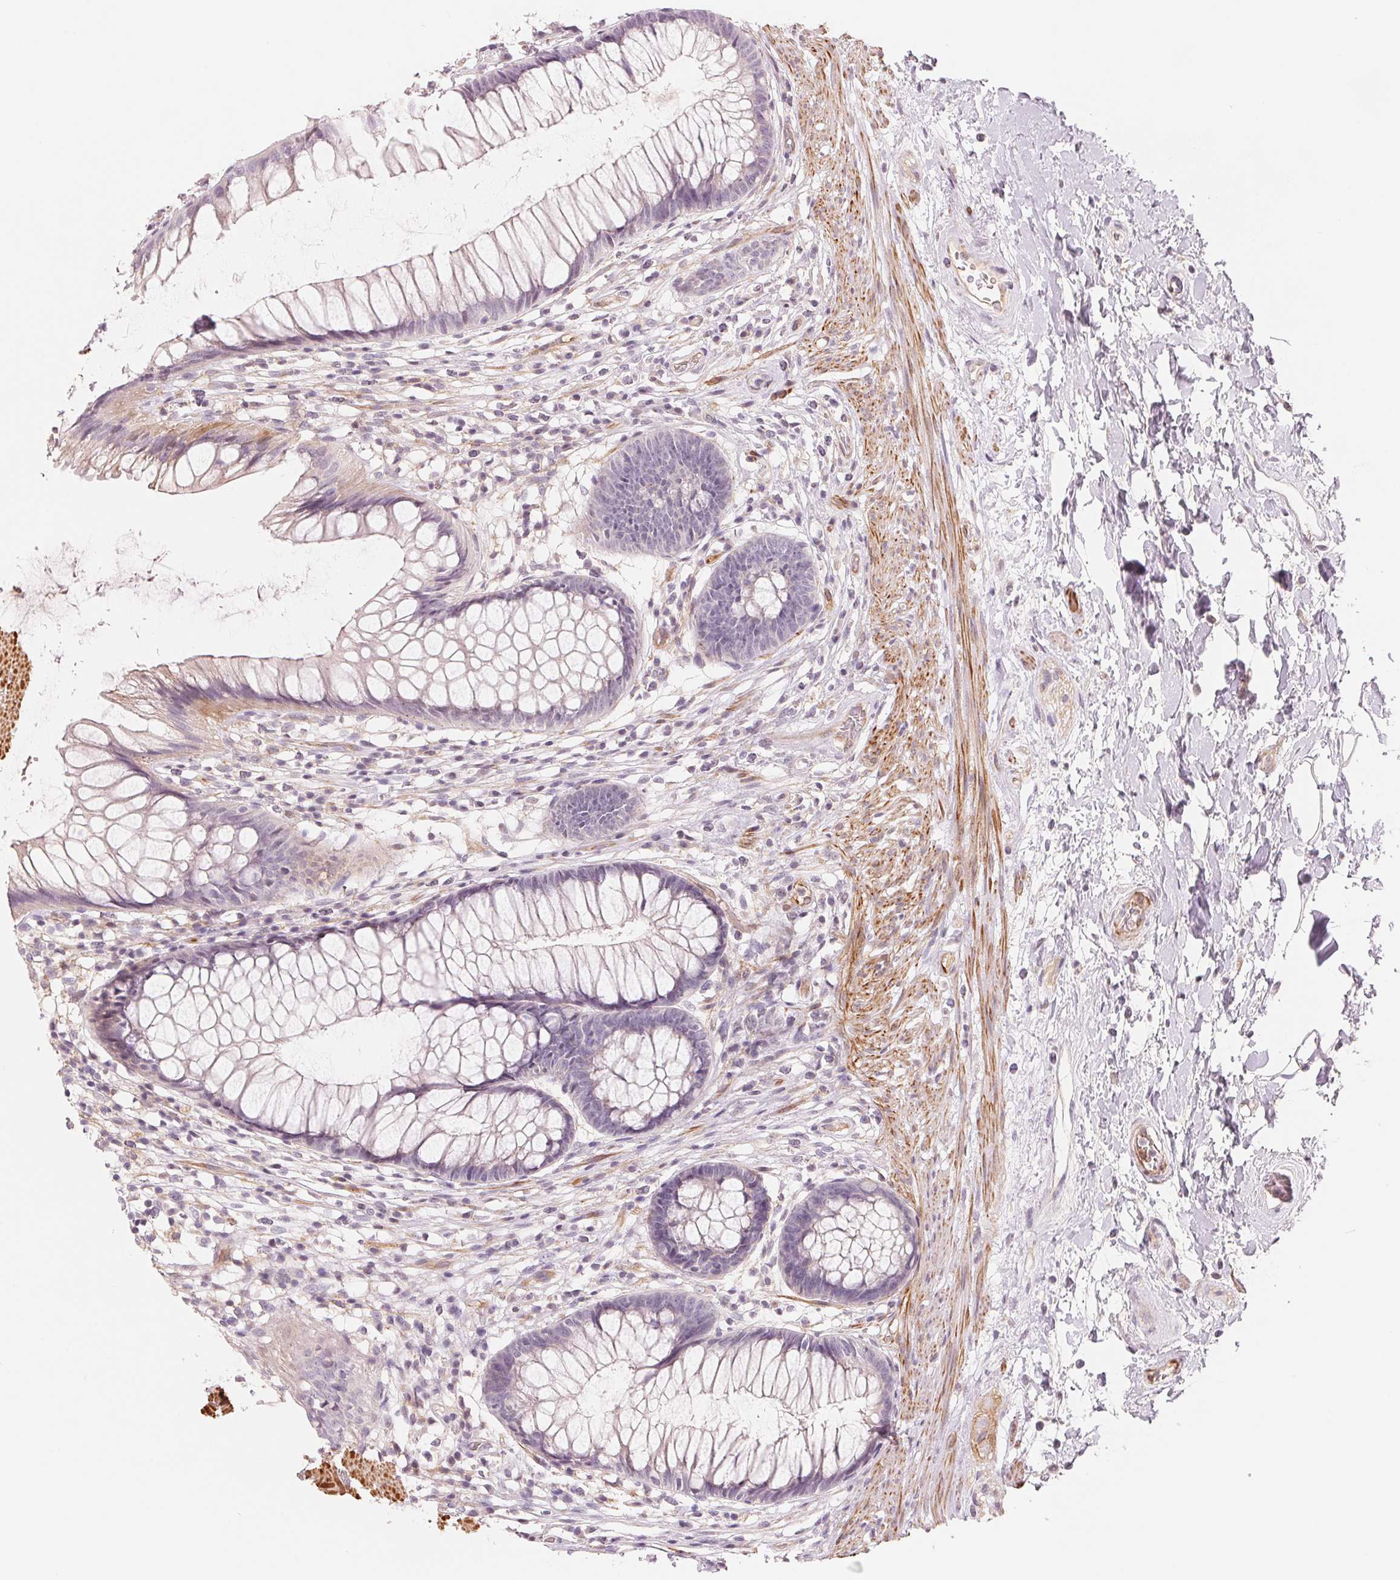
{"staining": {"intensity": "weak", "quantity": "<25%", "location": "cytoplasmic/membranous"}, "tissue": "rectum", "cell_type": "Glandular cells", "image_type": "normal", "snomed": [{"axis": "morphology", "description": "Normal tissue, NOS"}, {"axis": "topography", "description": "Smooth muscle"}, {"axis": "topography", "description": "Rectum"}], "caption": "An immunohistochemistry micrograph of unremarkable rectum is shown. There is no staining in glandular cells of rectum.", "gene": "SLC17A4", "patient": {"sex": "male", "age": 53}}